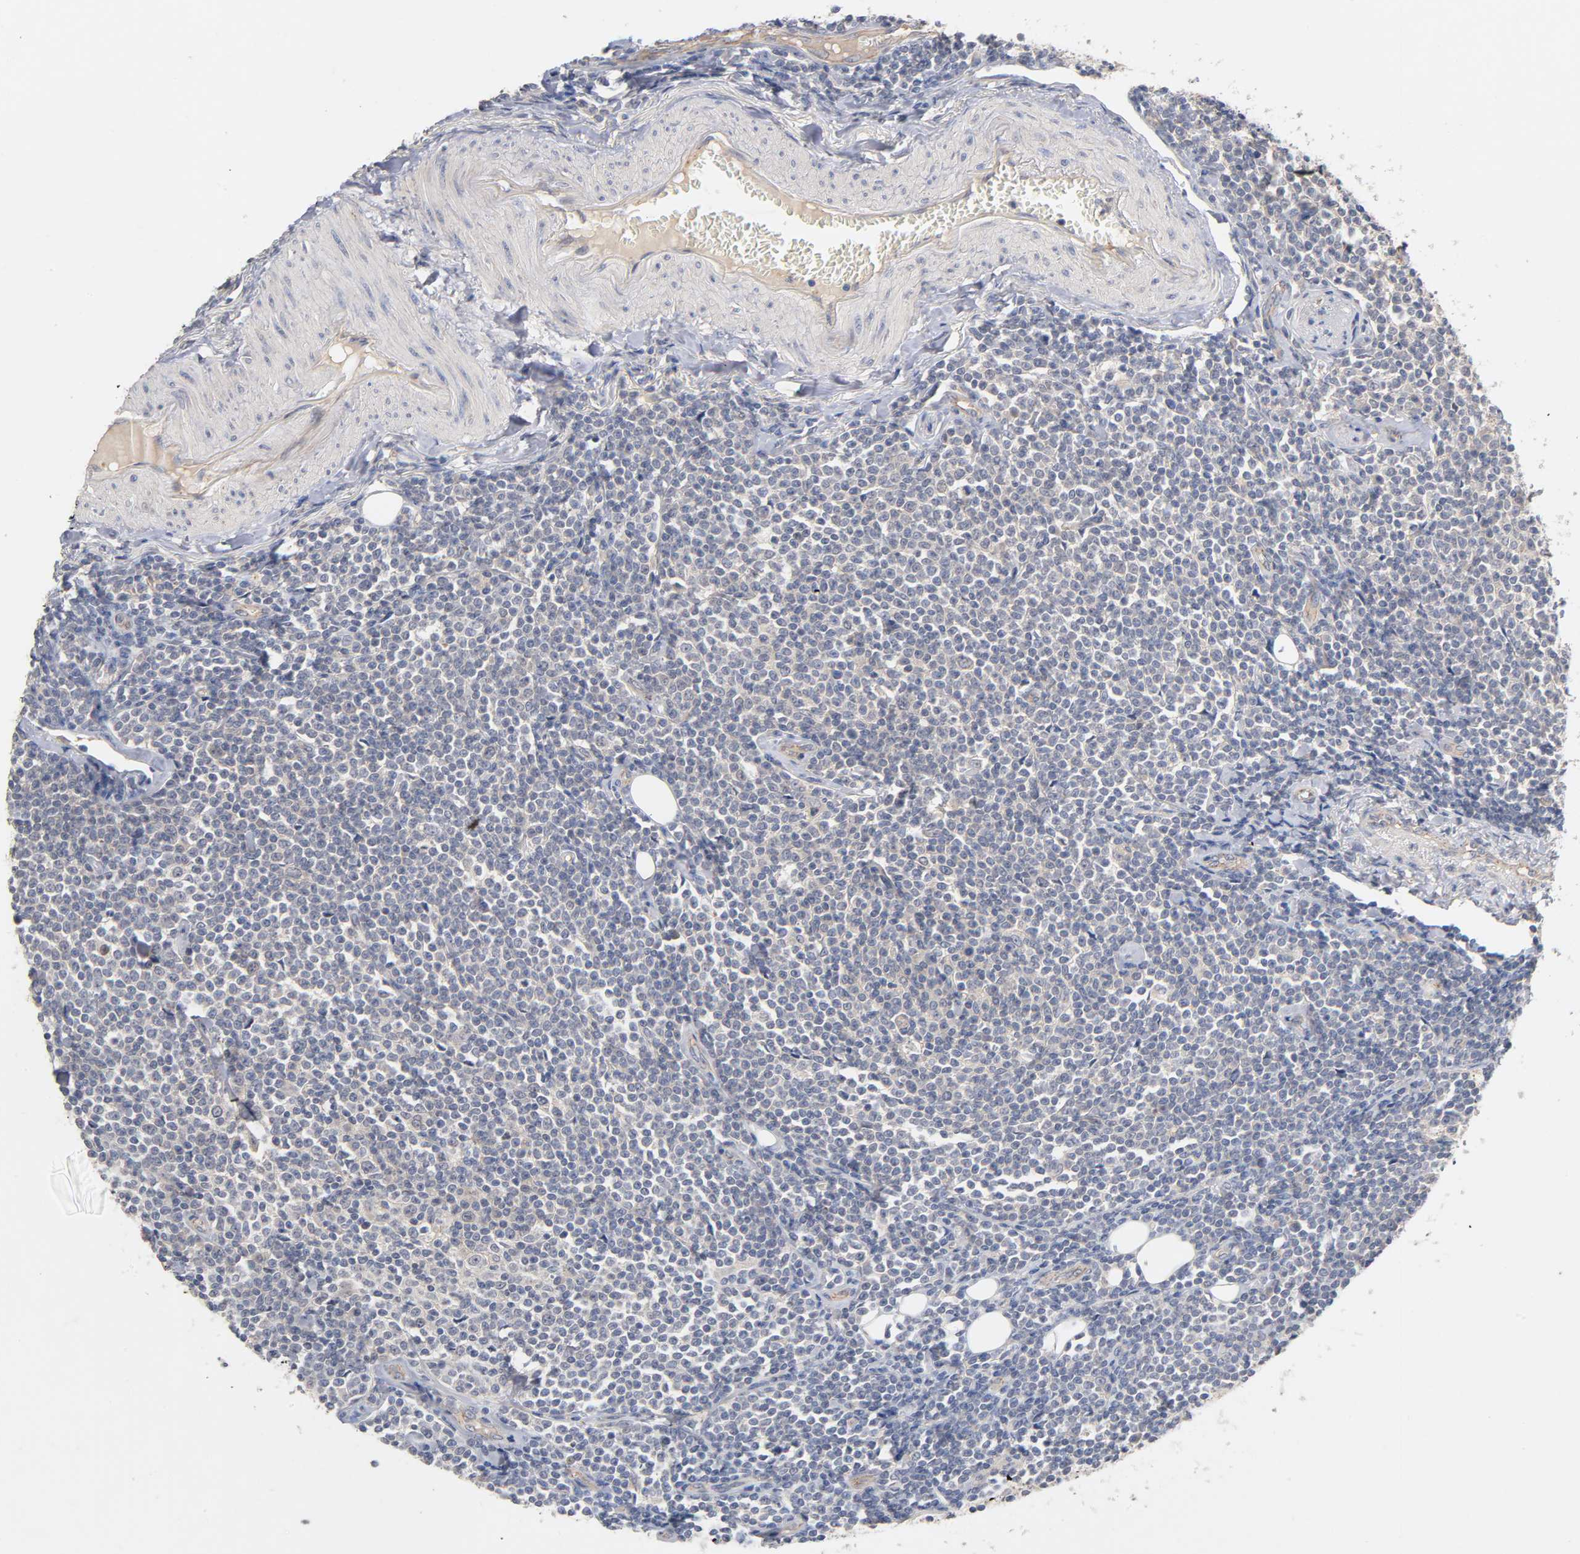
{"staining": {"intensity": "weak", "quantity": "<25%", "location": "cytoplasmic/membranous"}, "tissue": "lymphoma", "cell_type": "Tumor cells", "image_type": "cancer", "snomed": [{"axis": "morphology", "description": "Malignant lymphoma, non-Hodgkin's type, Low grade"}, {"axis": "topography", "description": "Soft tissue"}], "caption": "An image of lymphoma stained for a protein displays no brown staining in tumor cells. (Brightfield microscopy of DAB (3,3'-diaminobenzidine) immunohistochemistry (IHC) at high magnification).", "gene": "PDZD11", "patient": {"sex": "male", "age": 92}}